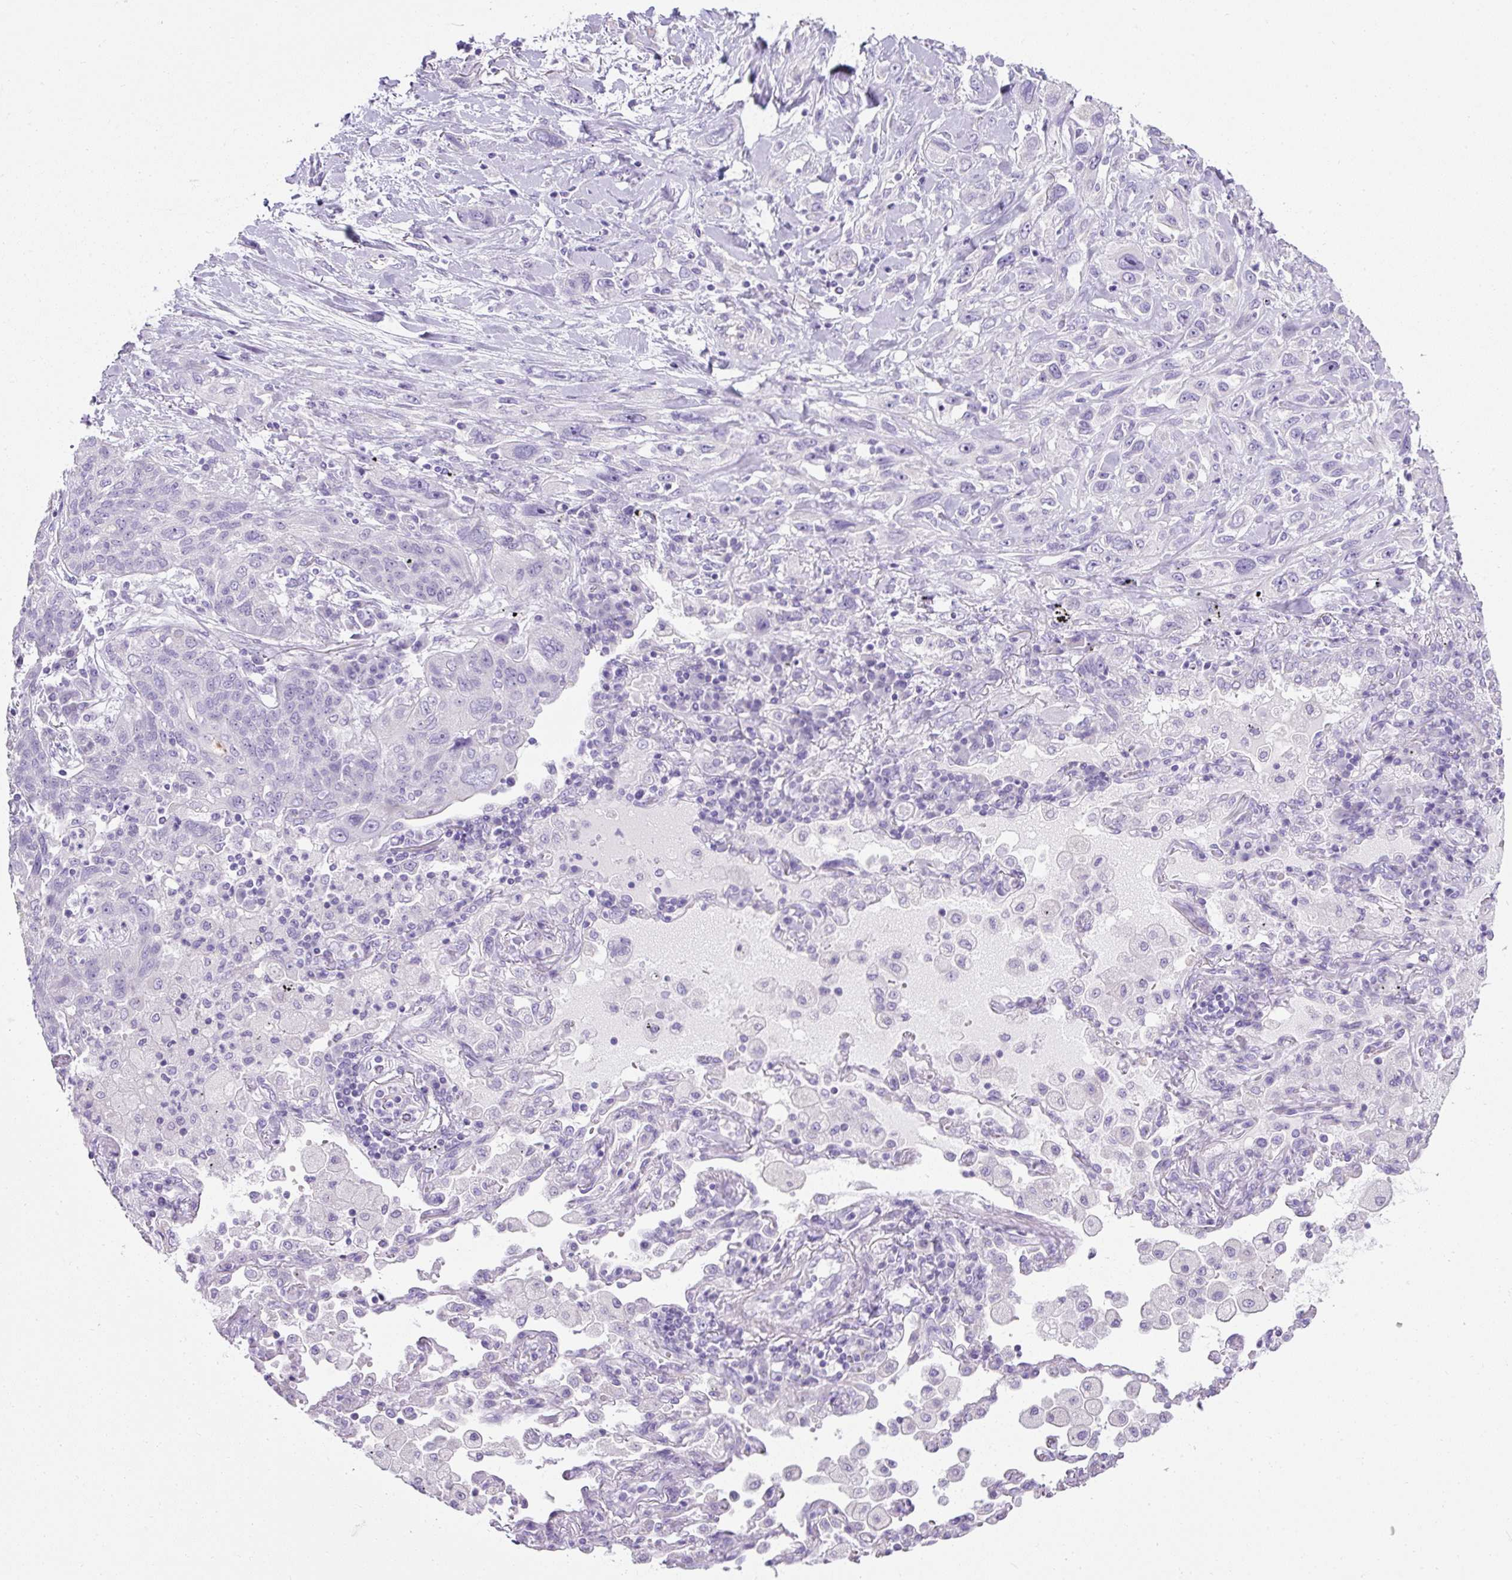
{"staining": {"intensity": "negative", "quantity": "none", "location": "none"}, "tissue": "lung cancer", "cell_type": "Tumor cells", "image_type": "cancer", "snomed": [{"axis": "morphology", "description": "Squamous cell carcinoma, NOS"}, {"axis": "topography", "description": "Lung"}], "caption": "The photomicrograph displays no significant positivity in tumor cells of lung cancer. (DAB (3,3'-diaminobenzidine) IHC, high magnification).", "gene": "C2CD4C", "patient": {"sex": "female", "age": 70}}